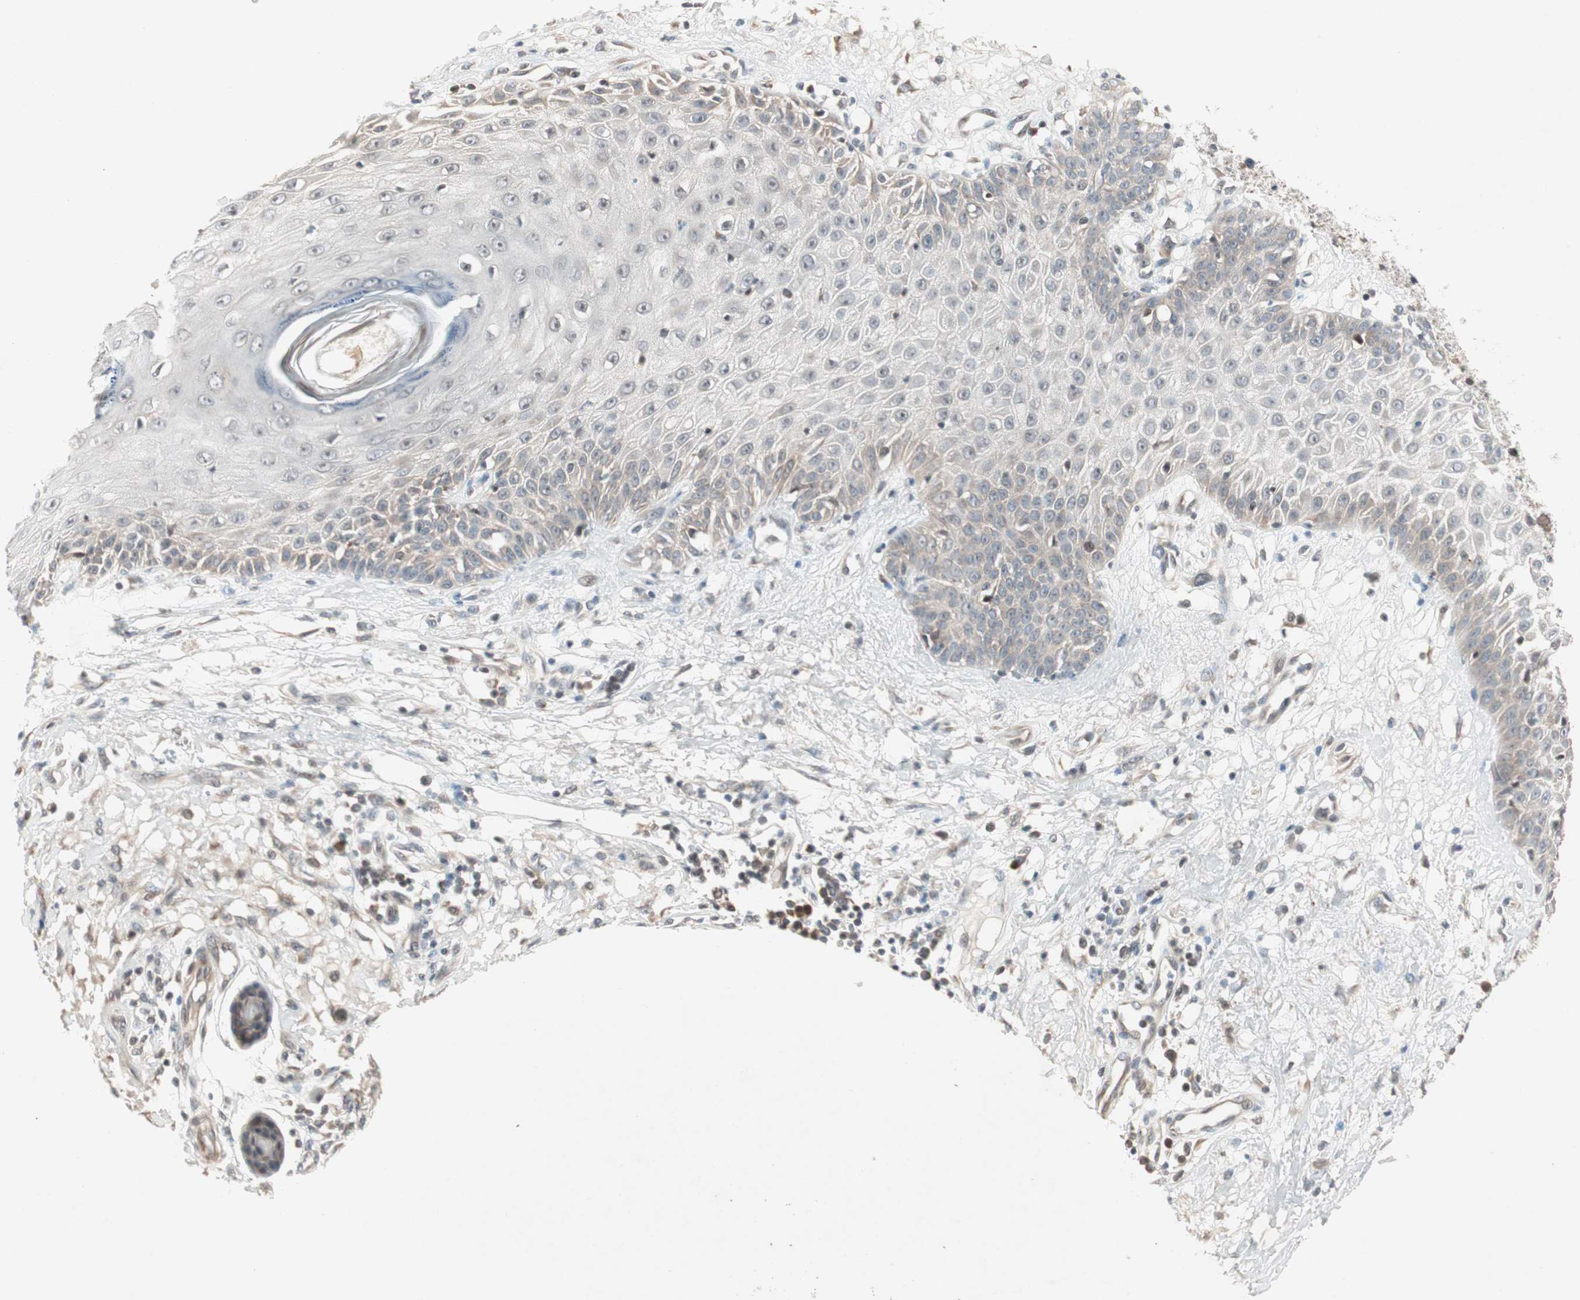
{"staining": {"intensity": "weak", "quantity": "25%-75%", "location": "cytoplasmic/membranous"}, "tissue": "skin cancer", "cell_type": "Tumor cells", "image_type": "cancer", "snomed": [{"axis": "morphology", "description": "Squamous cell carcinoma, NOS"}, {"axis": "topography", "description": "Skin"}], "caption": "Immunohistochemistry photomicrograph of neoplastic tissue: squamous cell carcinoma (skin) stained using immunohistochemistry demonstrates low levels of weak protein expression localized specifically in the cytoplasmic/membranous of tumor cells, appearing as a cytoplasmic/membranous brown color.", "gene": "PGBD1", "patient": {"sex": "female", "age": 78}}